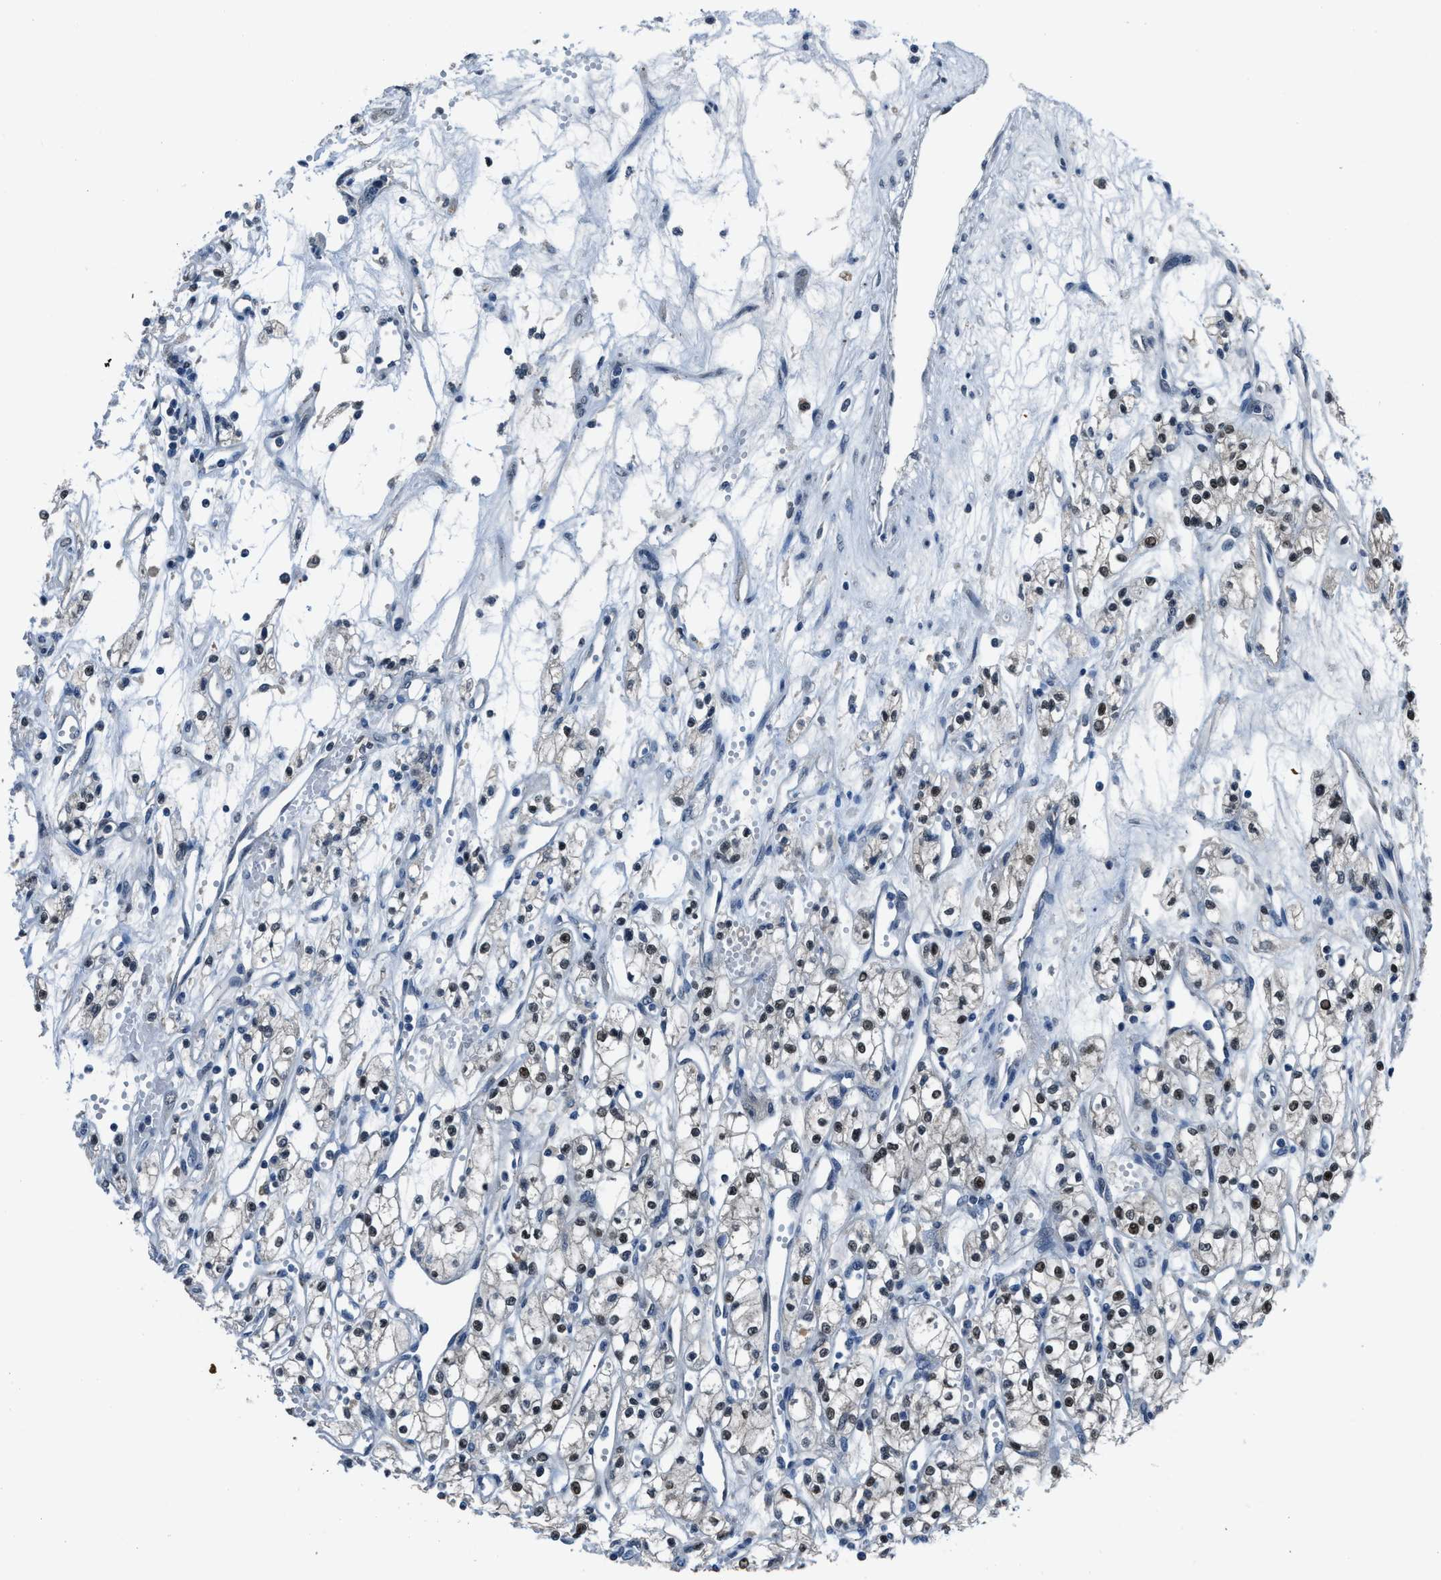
{"staining": {"intensity": "moderate", "quantity": "25%-75%", "location": "nuclear"}, "tissue": "renal cancer", "cell_type": "Tumor cells", "image_type": "cancer", "snomed": [{"axis": "morphology", "description": "Adenocarcinoma, NOS"}, {"axis": "topography", "description": "Kidney"}], "caption": "Human adenocarcinoma (renal) stained with a brown dye shows moderate nuclear positive staining in about 25%-75% of tumor cells.", "gene": "DUSP19", "patient": {"sex": "male", "age": 59}}